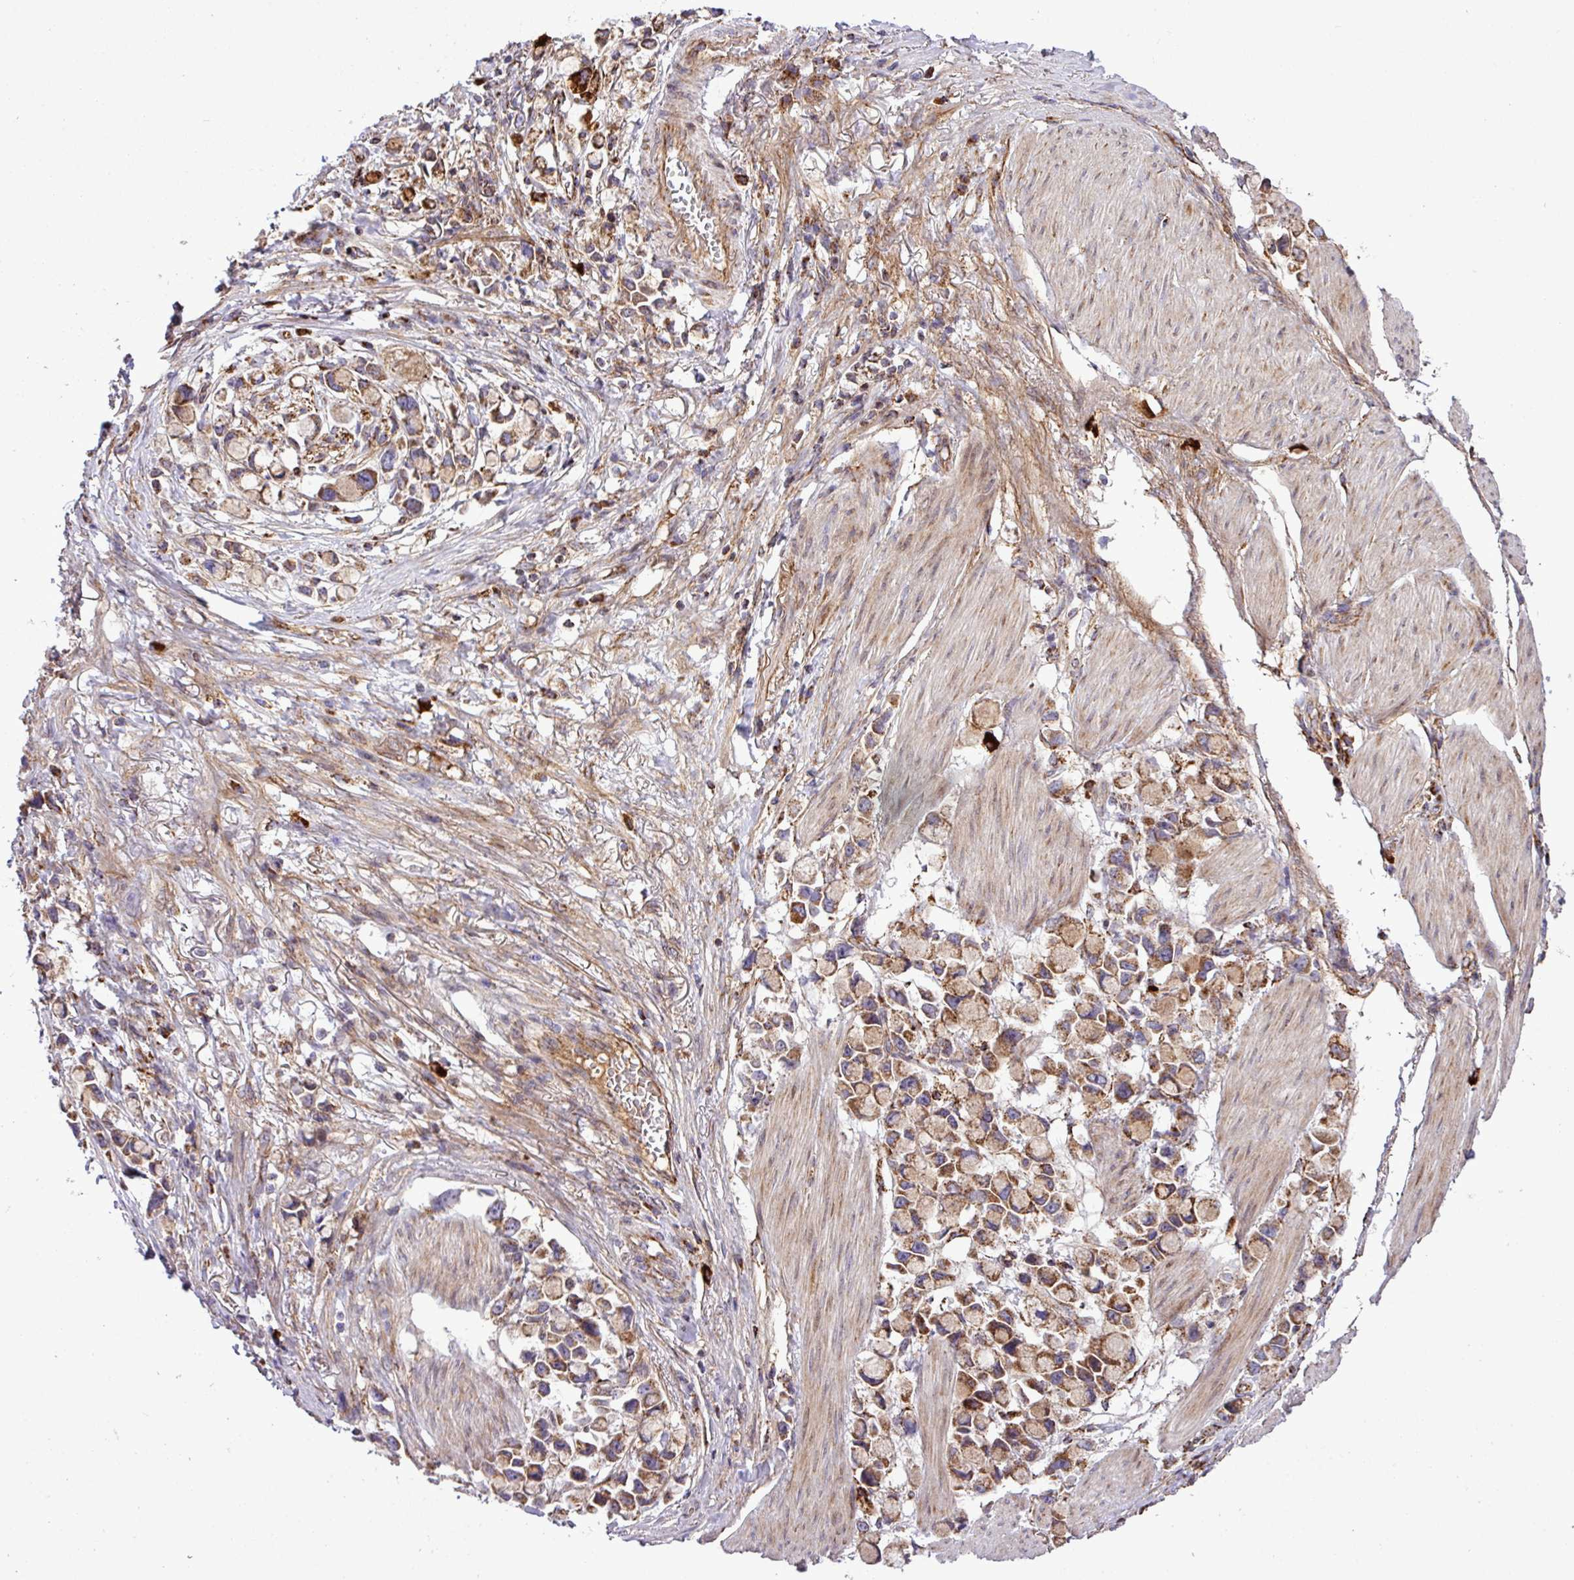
{"staining": {"intensity": "moderate", "quantity": ">75%", "location": "cytoplasmic/membranous"}, "tissue": "stomach cancer", "cell_type": "Tumor cells", "image_type": "cancer", "snomed": [{"axis": "morphology", "description": "Adenocarcinoma, NOS"}, {"axis": "topography", "description": "Stomach"}], "caption": "Protein analysis of stomach cancer (adenocarcinoma) tissue displays moderate cytoplasmic/membranous staining in about >75% of tumor cells. Nuclei are stained in blue.", "gene": "ZNF569", "patient": {"sex": "female", "age": 81}}